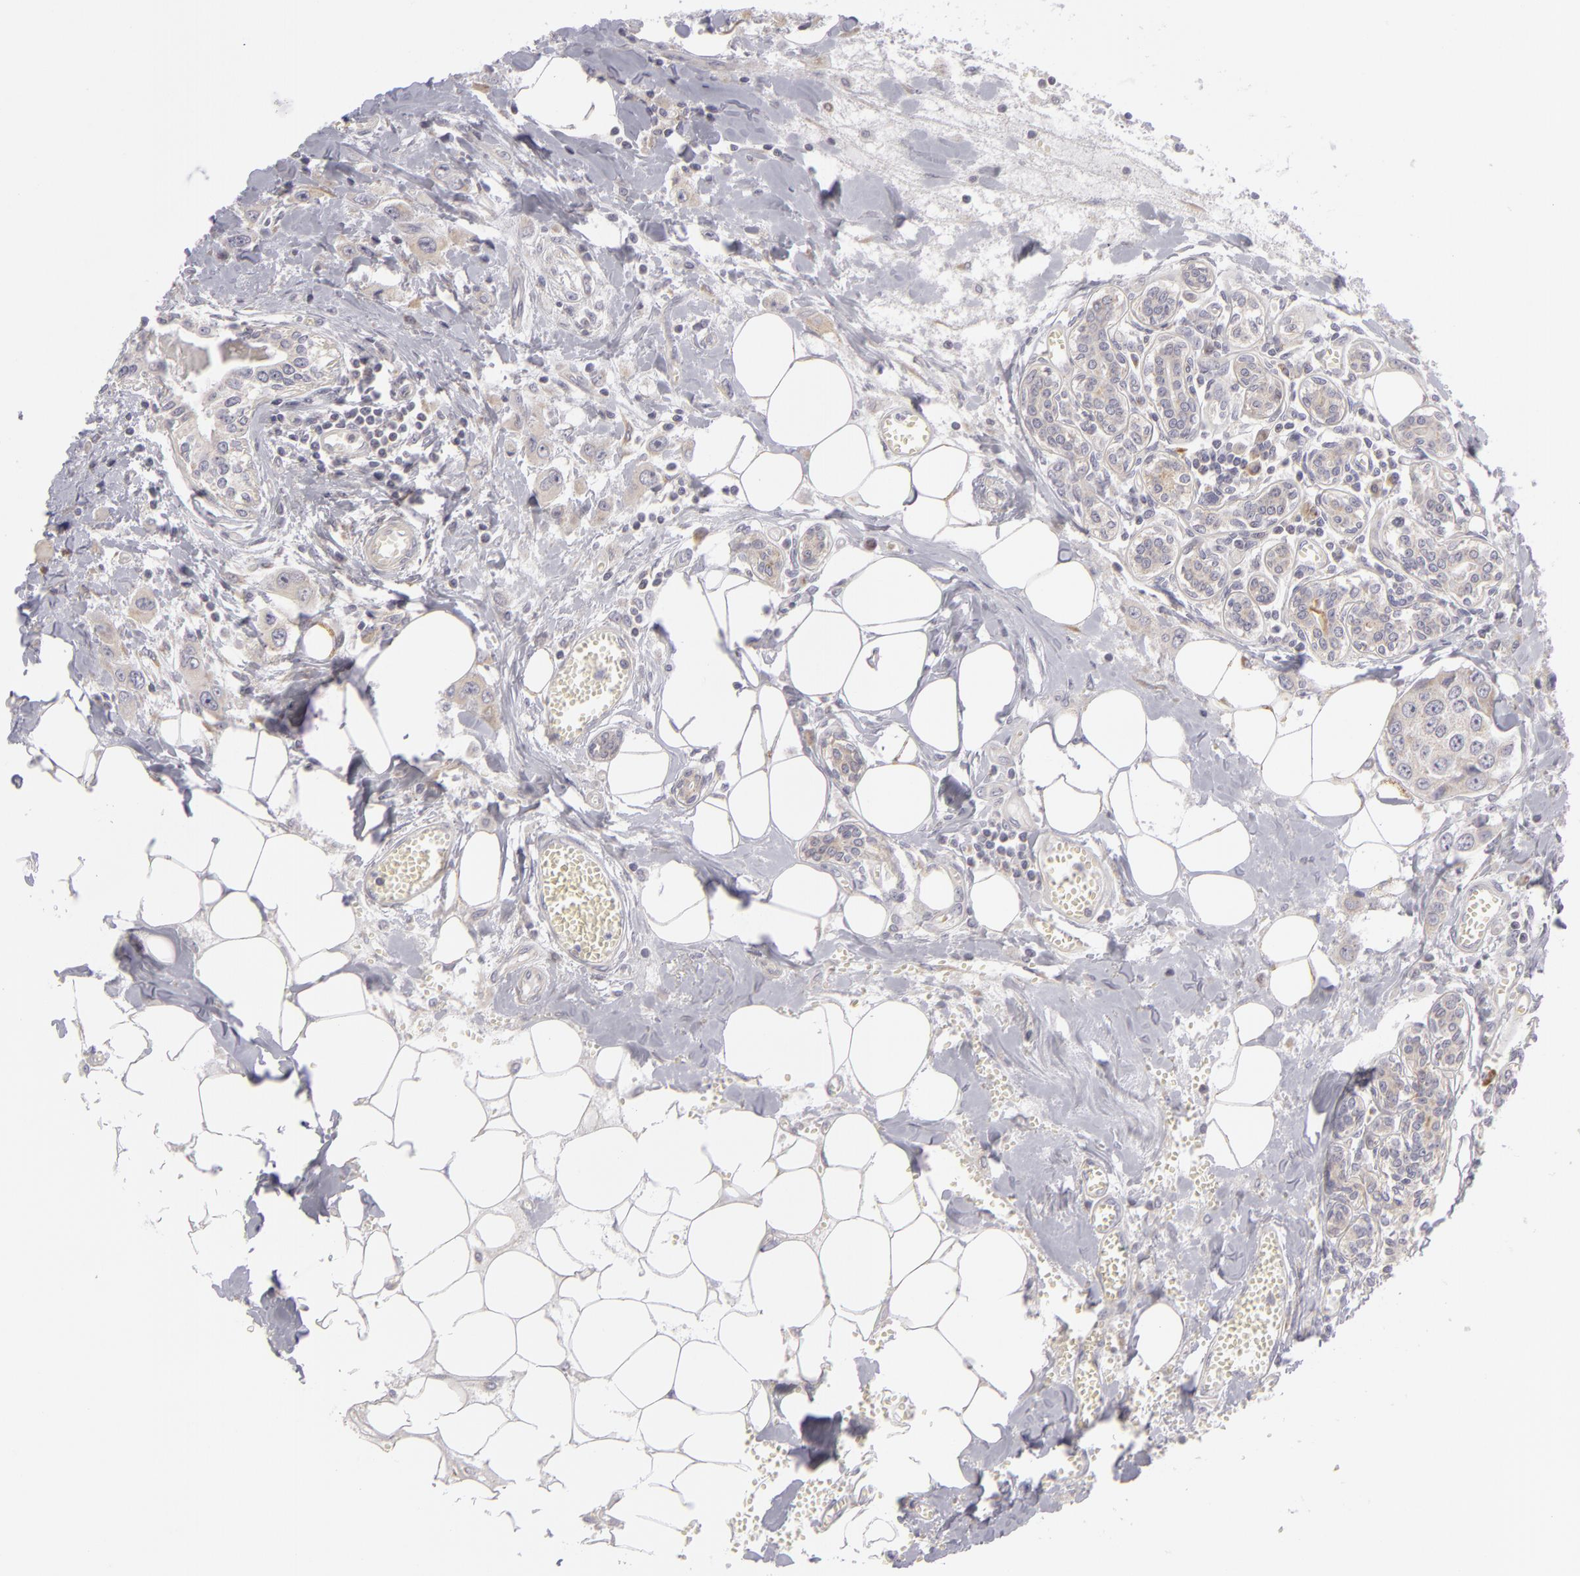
{"staining": {"intensity": "weak", "quantity": "25%-75%", "location": "cytoplasmic/membranous"}, "tissue": "breast cancer", "cell_type": "Tumor cells", "image_type": "cancer", "snomed": [{"axis": "morphology", "description": "Duct carcinoma"}, {"axis": "topography", "description": "Breast"}], "caption": "Invasive ductal carcinoma (breast) was stained to show a protein in brown. There is low levels of weak cytoplasmic/membranous staining in about 25%-75% of tumor cells.", "gene": "ATP2B3", "patient": {"sex": "female", "age": 58}}